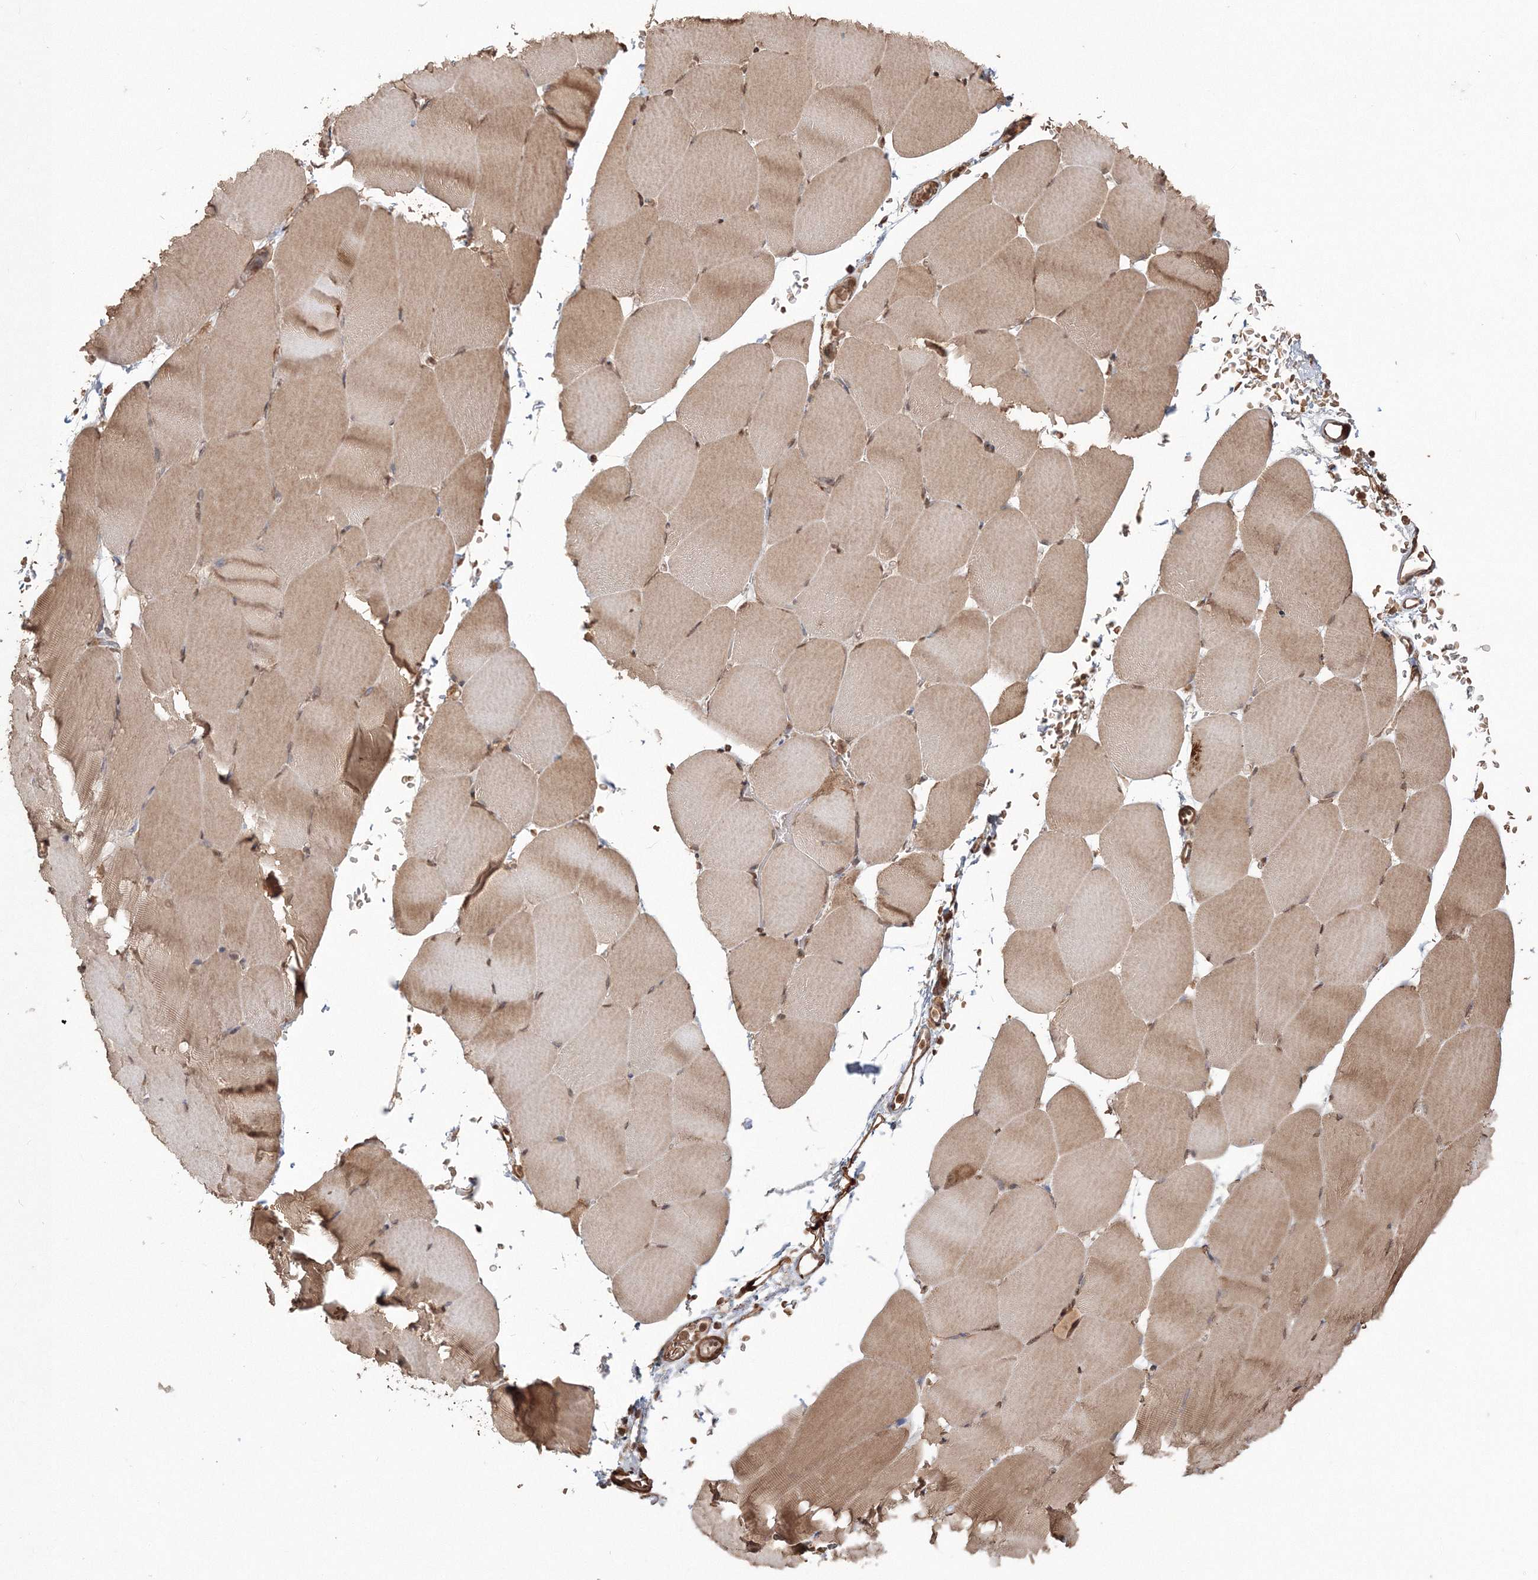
{"staining": {"intensity": "moderate", "quantity": ">75%", "location": "cytoplasmic/membranous,nuclear"}, "tissue": "skeletal muscle", "cell_type": "Myocytes", "image_type": "normal", "snomed": [{"axis": "morphology", "description": "Normal tissue, NOS"}, {"axis": "topography", "description": "Skeletal muscle"}, {"axis": "topography", "description": "Parathyroid gland"}], "caption": "This histopathology image exhibits IHC staining of normal human skeletal muscle, with medium moderate cytoplasmic/membranous,nuclear positivity in approximately >75% of myocytes.", "gene": "CCDC122", "patient": {"sex": "female", "age": 37}}